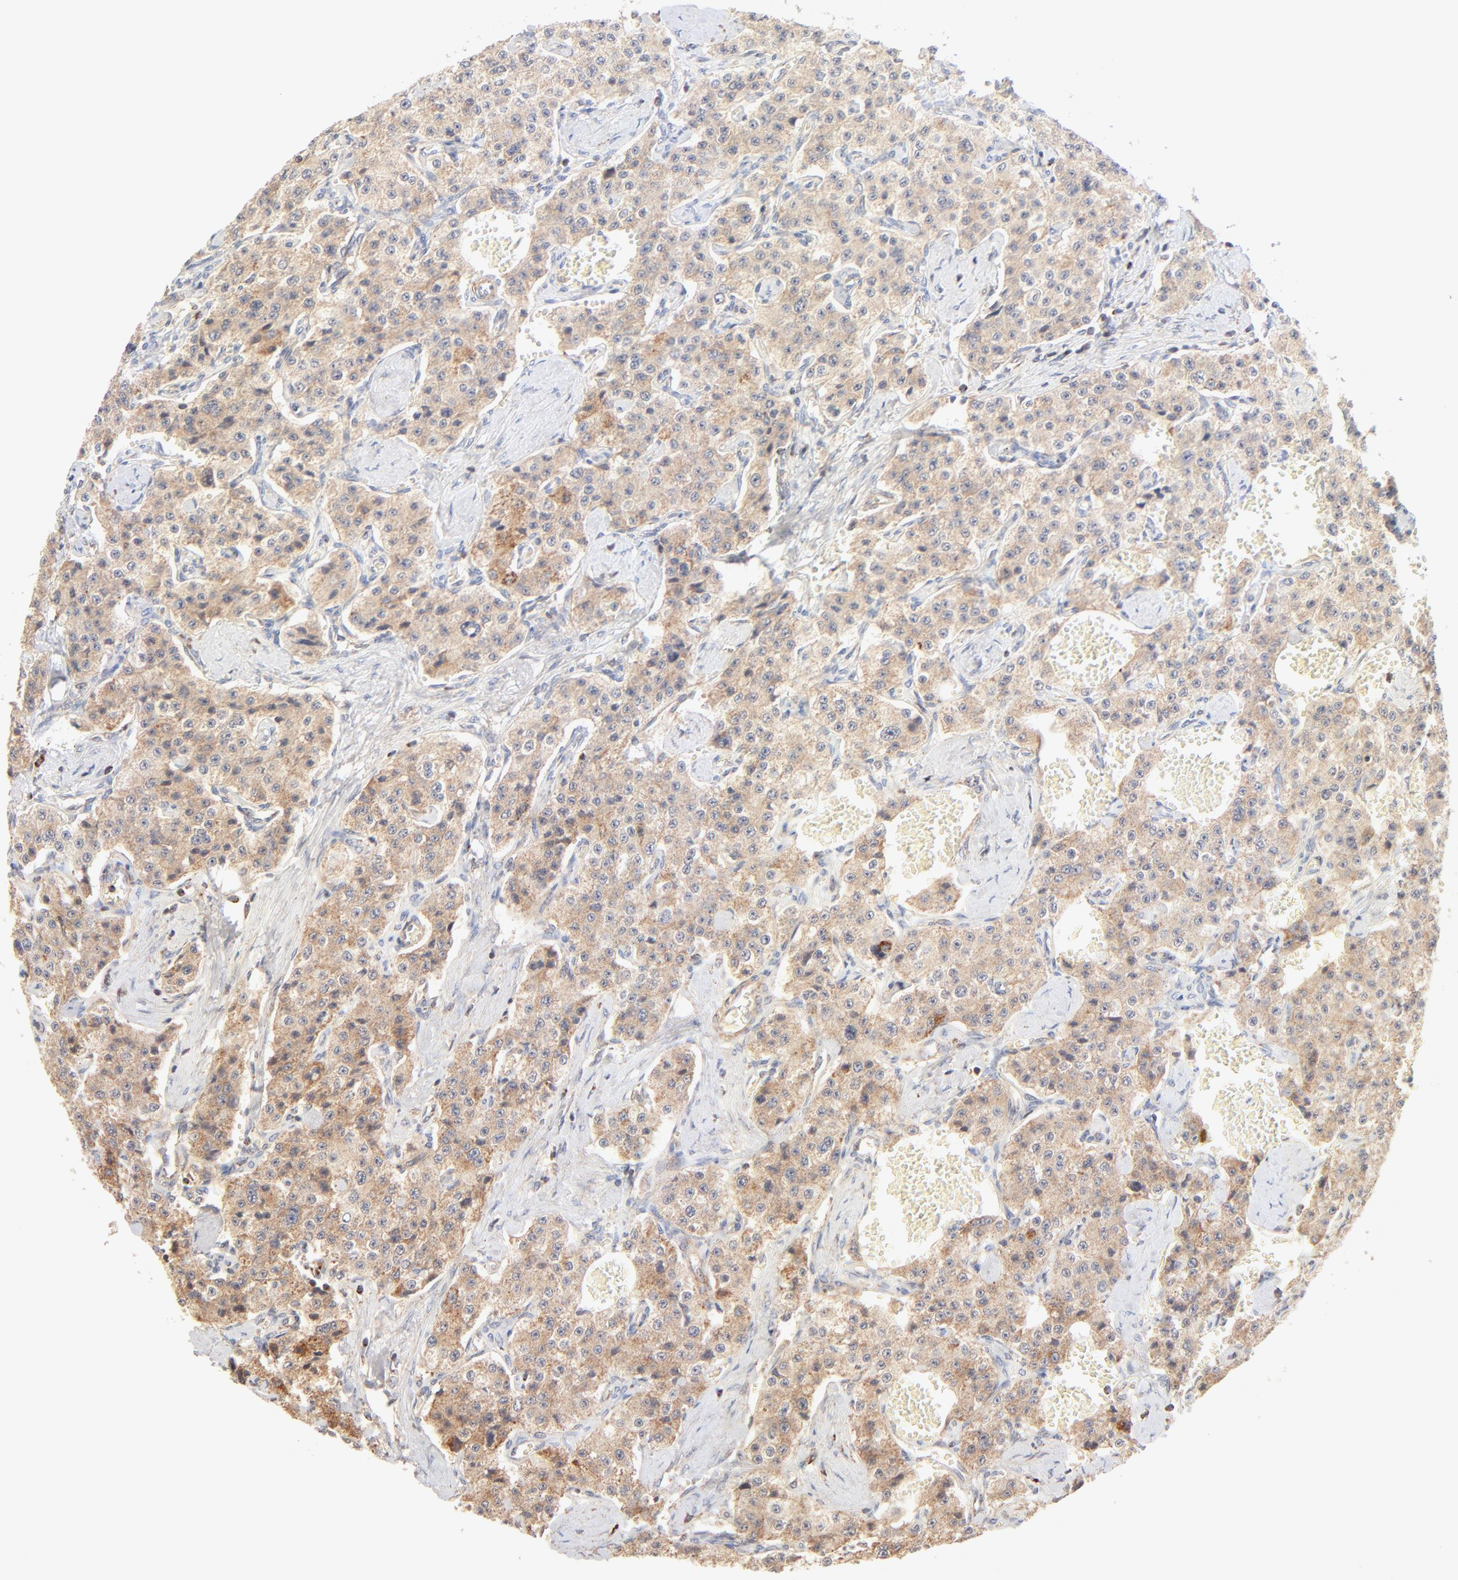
{"staining": {"intensity": "moderate", "quantity": ">75%", "location": "cytoplasmic/membranous"}, "tissue": "carcinoid", "cell_type": "Tumor cells", "image_type": "cancer", "snomed": [{"axis": "morphology", "description": "Carcinoid, malignant, NOS"}, {"axis": "topography", "description": "Small intestine"}], "caption": "Immunohistochemical staining of human carcinoid reveals medium levels of moderate cytoplasmic/membranous protein positivity in about >75% of tumor cells.", "gene": "CSPG4", "patient": {"sex": "male", "age": 52}}